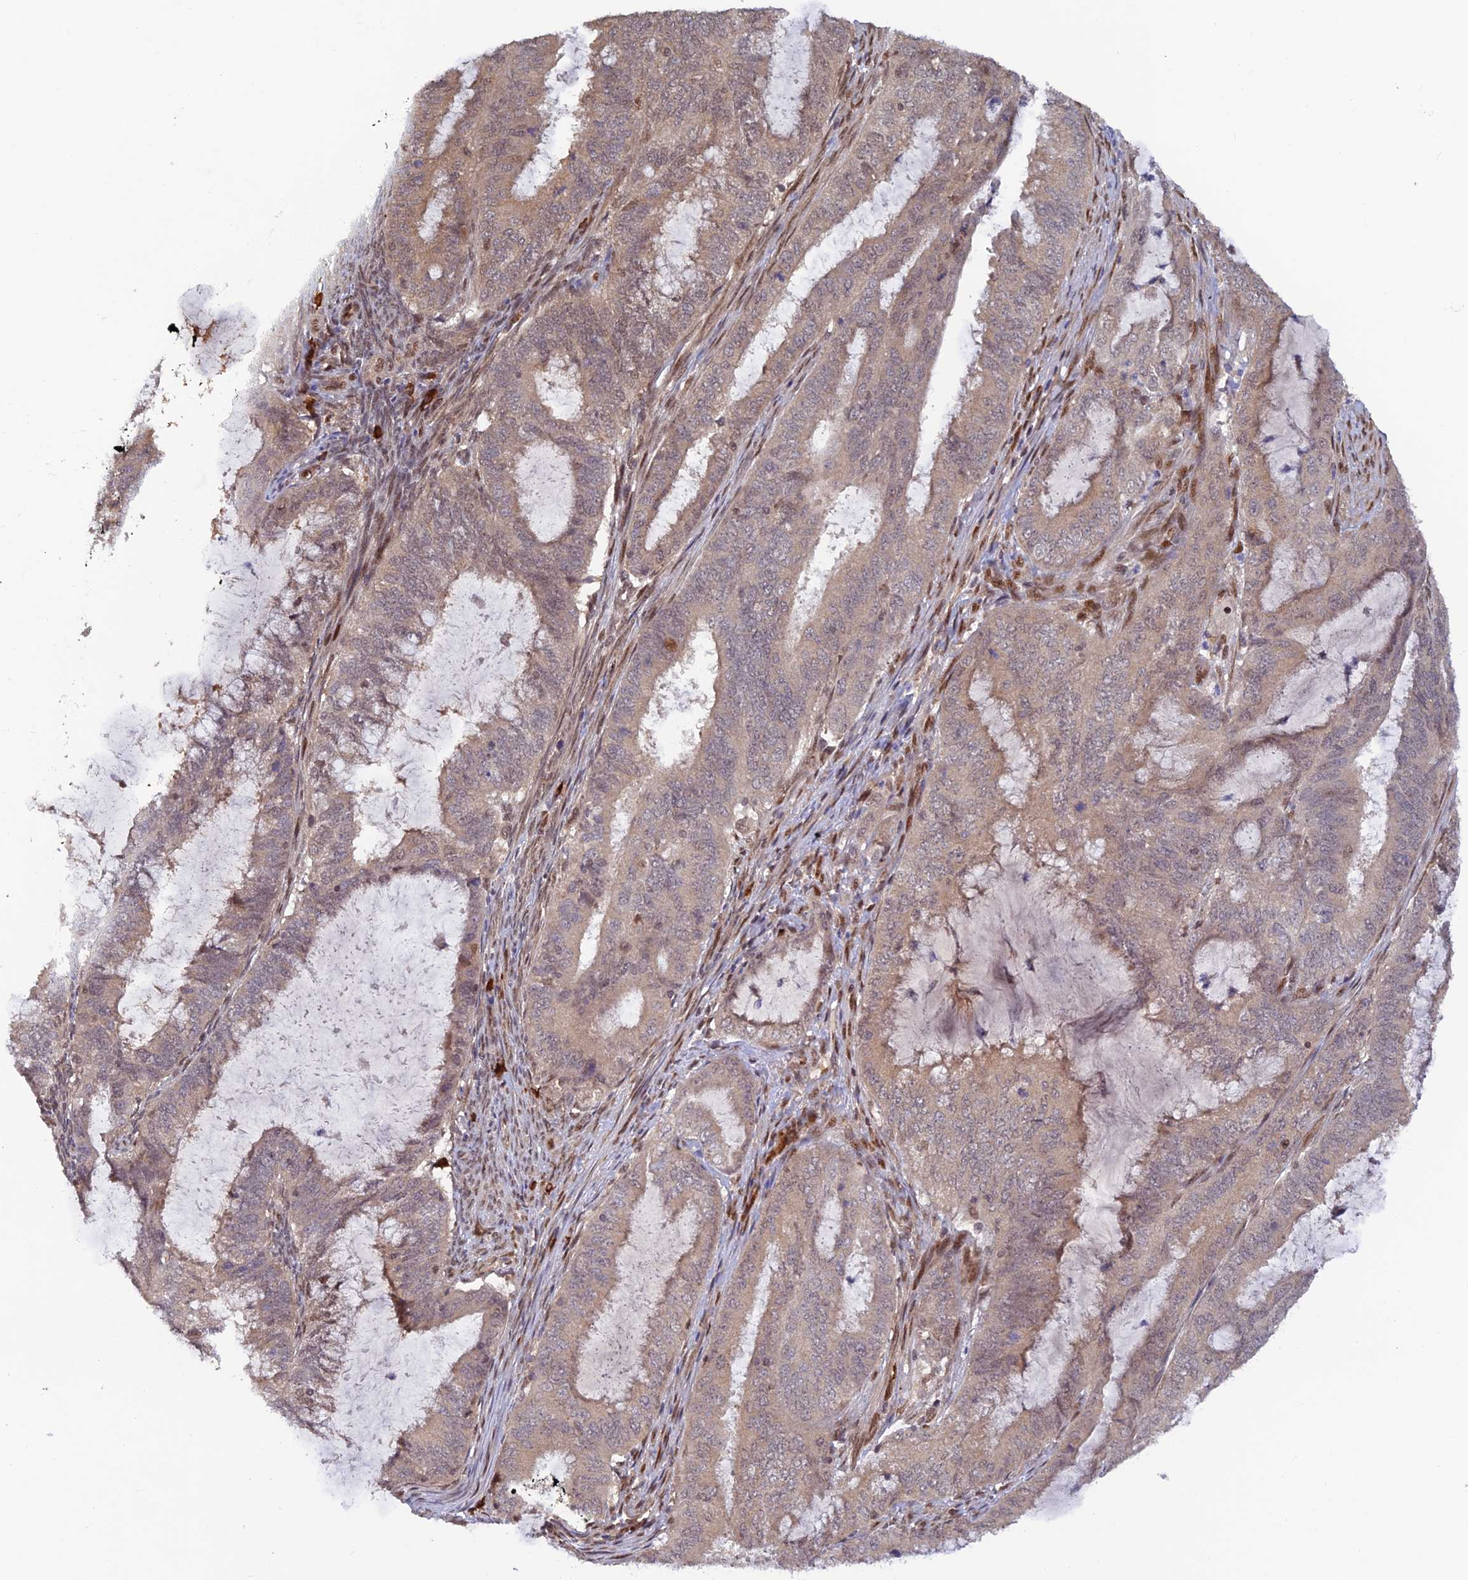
{"staining": {"intensity": "weak", "quantity": "25%-75%", "location": "cytoplasmic/membranous"}, "tissue": "endometrial cancer", "cell_type": "Tumor cells", "image_type": "cancer", "snomed": [{"axis": "morphology", "description": "Adenocarcinoma, NOS"}, {"axis": "topography", "description": "Endometrium"}], "caption": "Human endometrial cancer (adenocarcinoma) stained with a brown dye displays weak cytoplasmic/membranous positive positivity in about 25%-75% of tumor cells.", "gene": "ZNF565", "patient": {"sex": "female", "age": 51}}